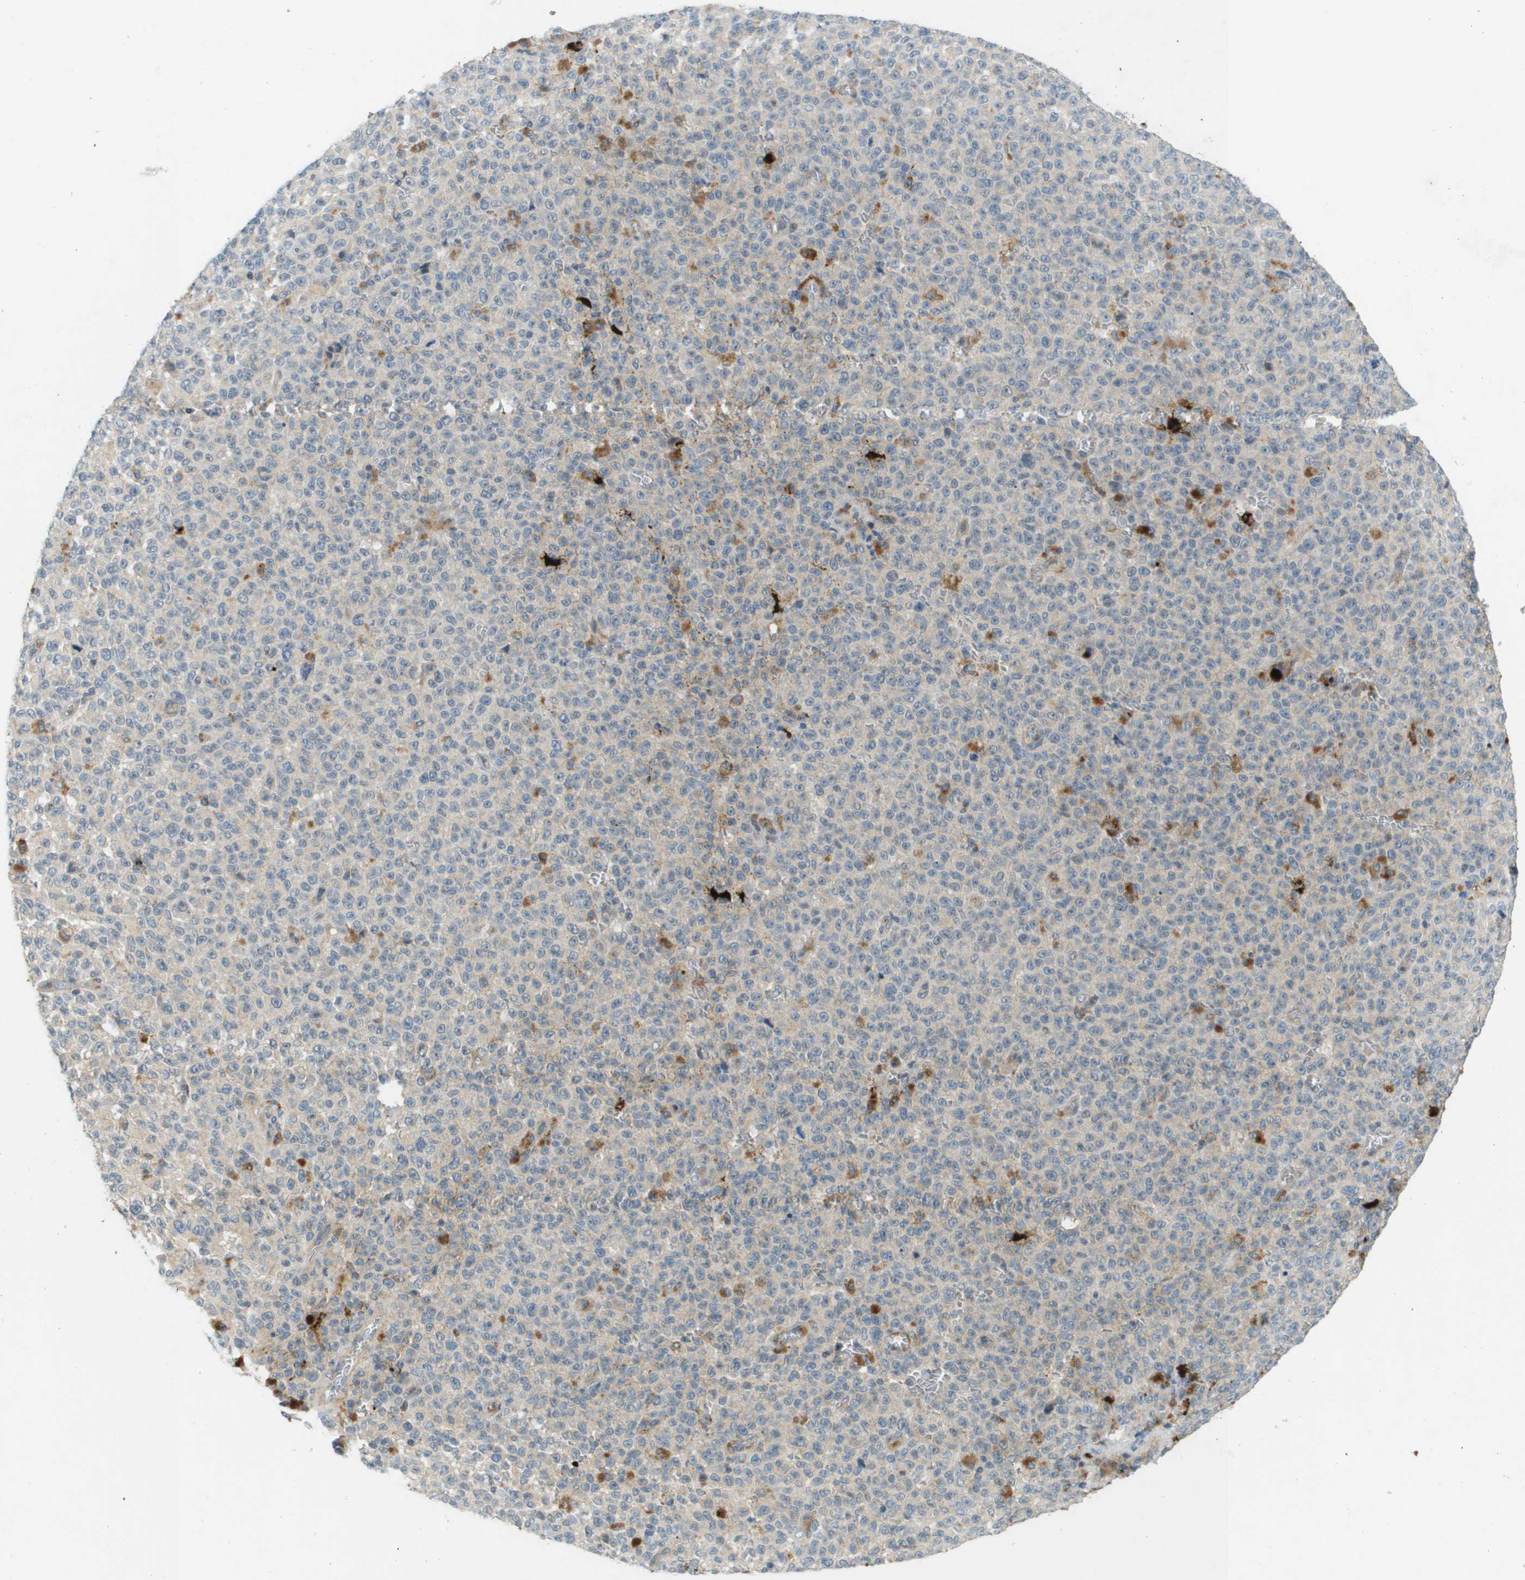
{"staining": {"intensity": "negative", "quantity": "none", "location": "none"}, "tissue": "melanoma", "cell_type": "Tumor cells", "image_type": "cancer", "snomed": [{"axis": "morphology", "description": "Malignant melanoma, NOS"}, {"axis": "topography", "description": "Skin"}], "caption": "IHC histopathology image of neoplastic tissue: human malignant melanoma stained with DAB displays no significant protein staining in tumor cells.", "gene": "VTN", "patient": {"sex": "female", "age": 82}}